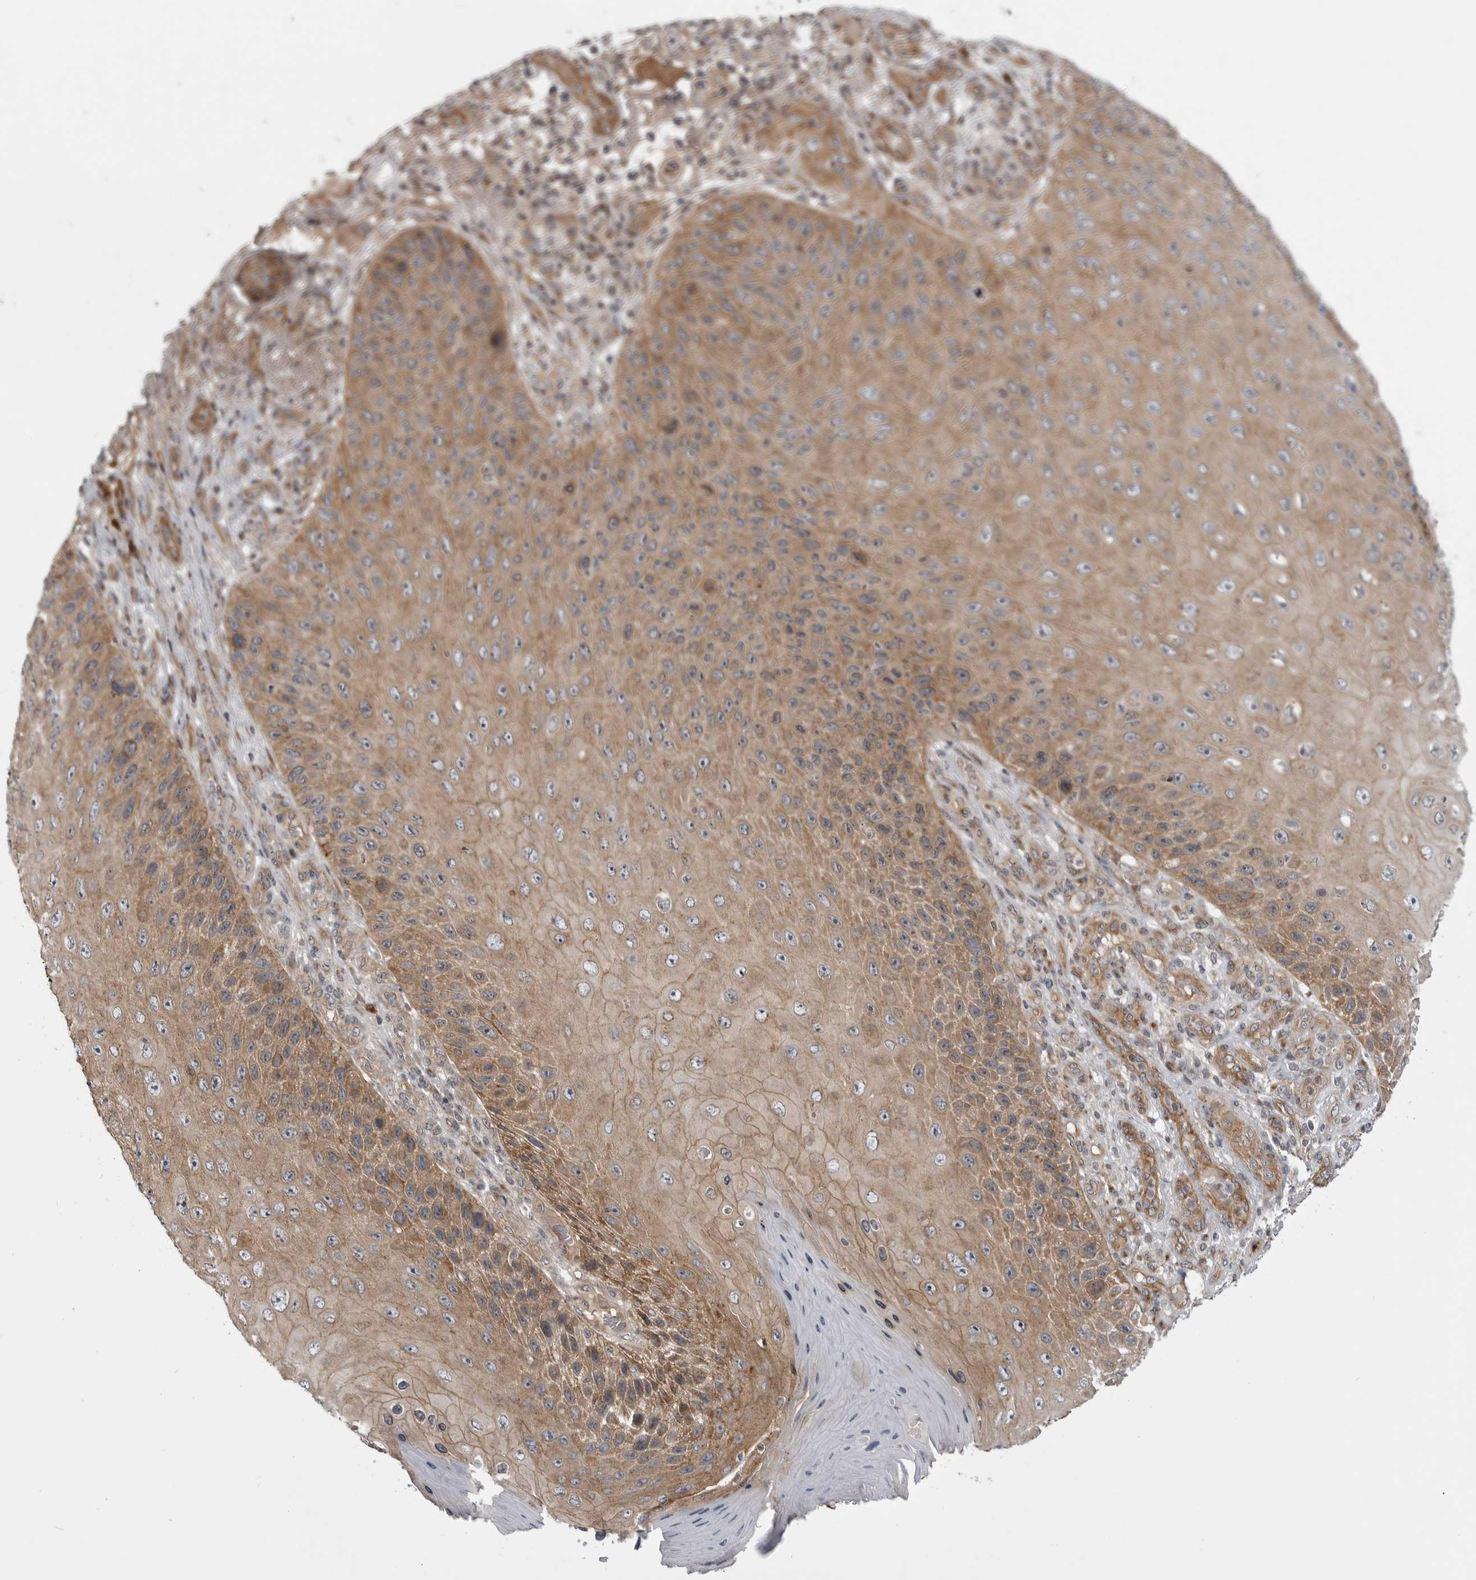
{"staining": {"intensity": "moderate", "quantity": ">75%", "location": "cytoplasmic/membranous"}, "tissue": "skin cancer", "cell_type": "Tumor cells", "image_type": "cancer", "snomed": [{"axis": "morphology", "description": "Squamous cell carcinoma, NOS"}, {"axis": "topography", "description": "Skin"}], "caption": "Protein expression by IHC reveals moderate cytoplasmic/membranous expression in about >75% of tumor cells in skin cancer (squamous cell carcinoma).", "gene": "LRRC45", "patient": {"sex": "female", "age": 88}}